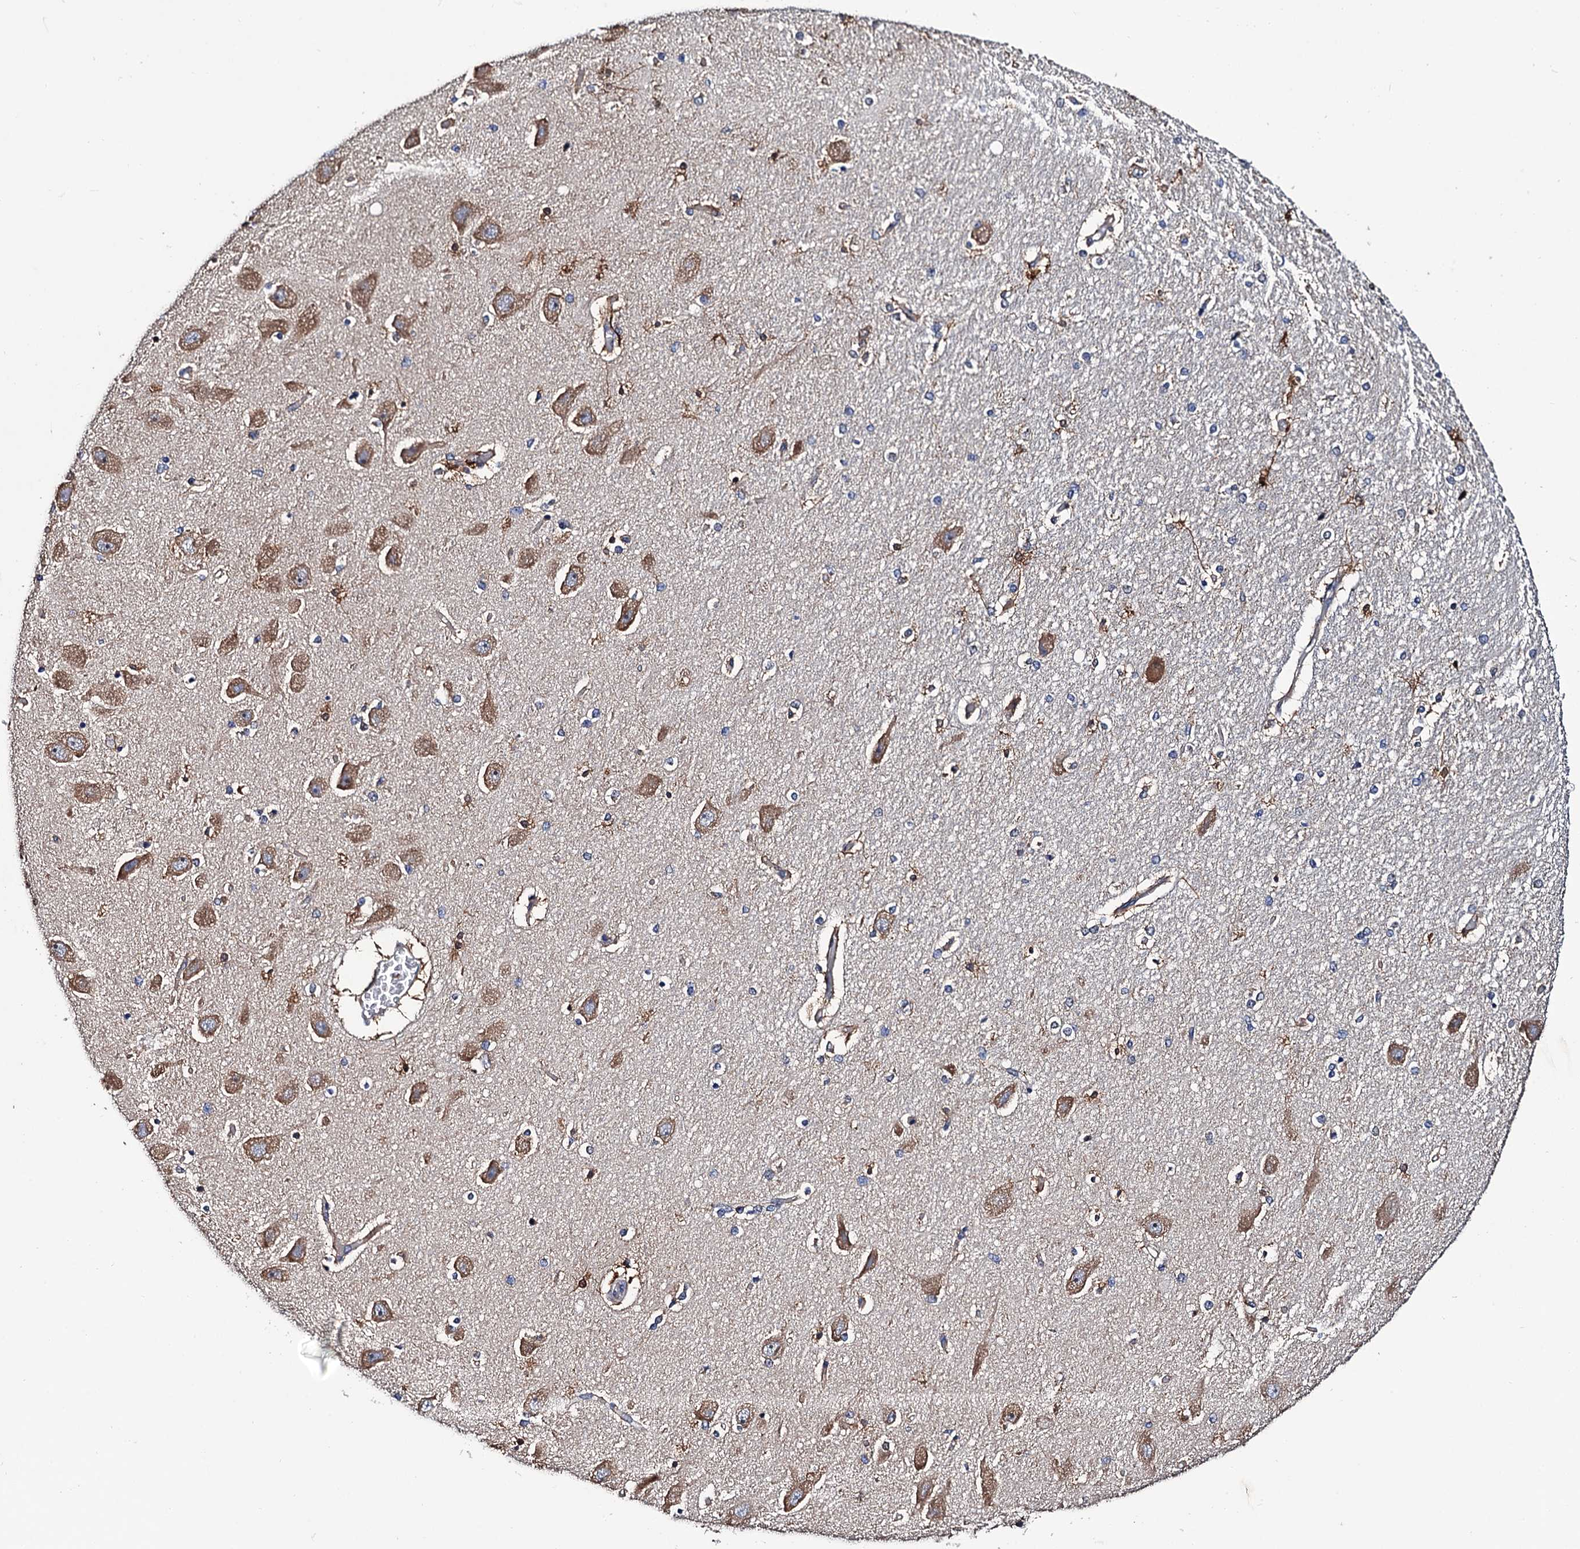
{"staining": {"intensity": "negative", "quantity": "none", "location": "none"}, "tissue": "hippocampus", "cell_type": "Glial cells", "image_type": "normal", "snomed": [{"axis": "morphology", "description": "Normal tissue, NOS"}, {"axis": "topography", "description": "Hippocampus"}], "caption": "This is a histopathology image of immunohistochemistry staining of benign hippocampus, which shows no staining in glial cells.", "gene": "TRMT112", "patient": {"sex": "female", "age": 54}}